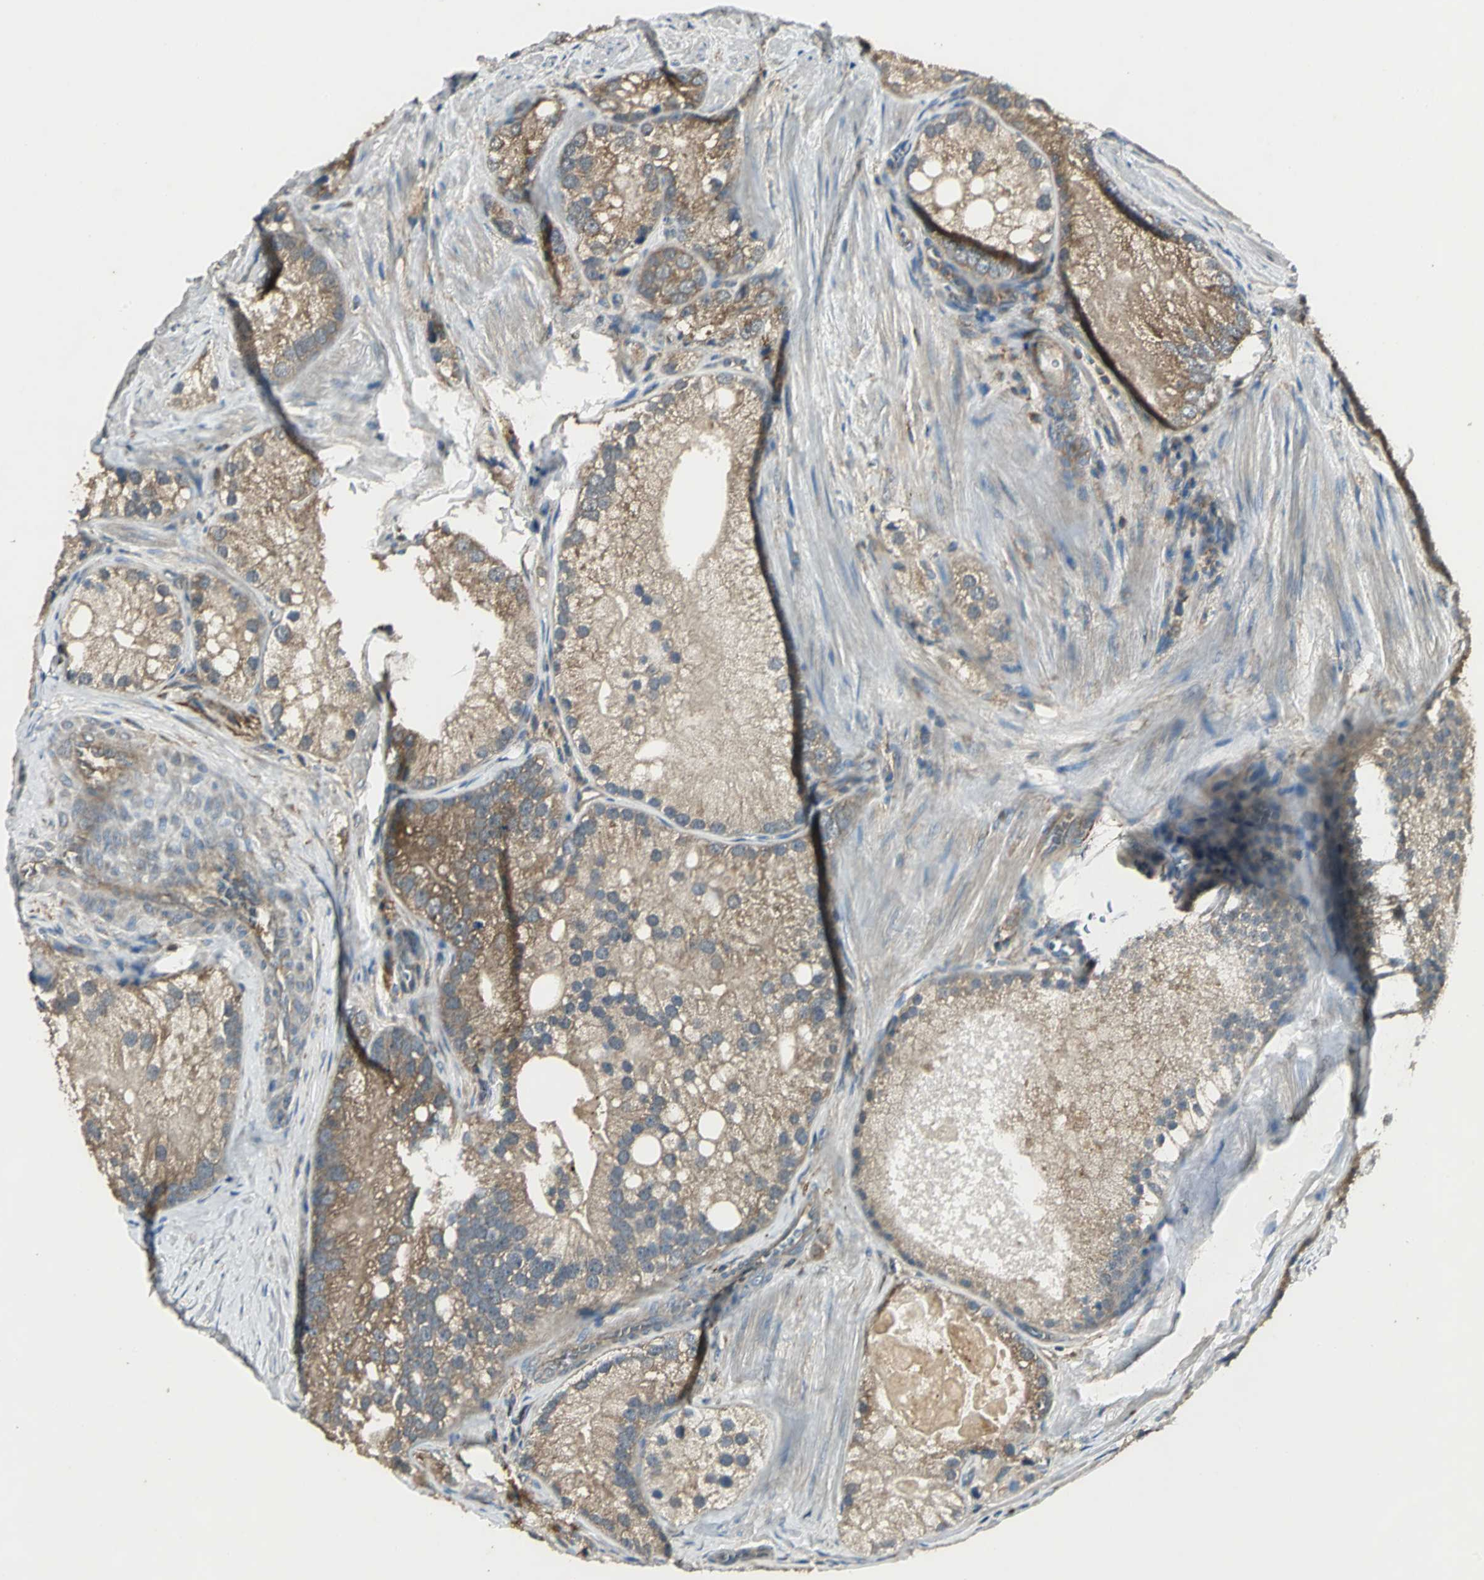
{"staining": {"intensity": "moderate", "quantity": ">75%", "location": "cytoplasmic/membranous"}, "tissue": "prostate cancer", "cell_type": "Tumor cells", "image_type": "cancer", "snomed": [{"axis": "morphology", "description": "Adenocarcinoma, Low grade"}, {"axis": "topography", "description": "Prostate"}], "caption": "Protein analysis of adenocarcinoma (low-grade) (prostate) tissue exhibits moderate cytoplasmic/membranous staining in approximately >75% of tumor cells.", "gene": "IRF3", "patient": {"sex": "male", "age": 69}}